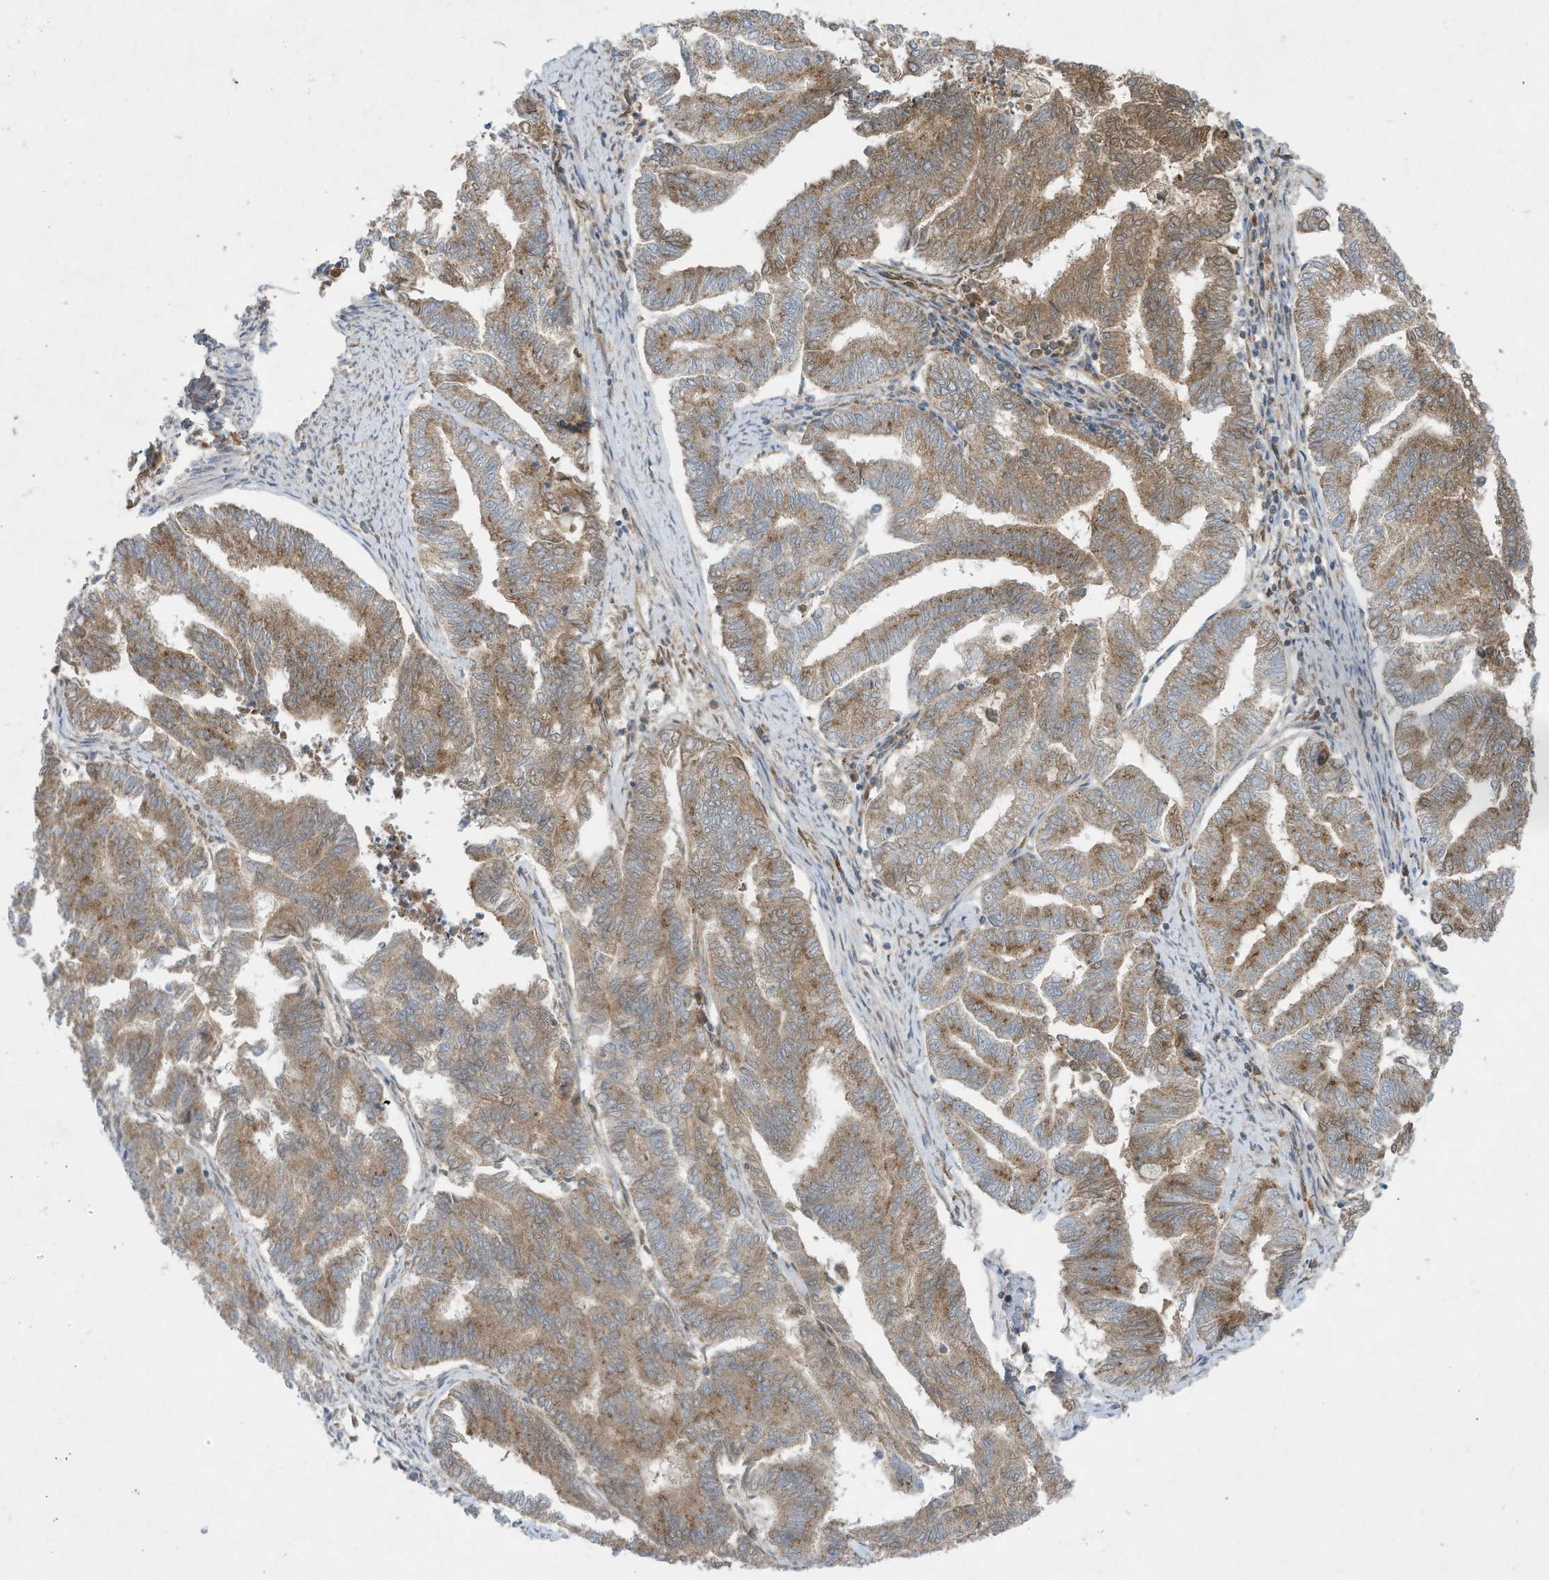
{"staining": {"intensity": "moderate", "quantity": ">75%", "location": "cytoplasmic/membranous"}, "tissue": "endometrial cancer", "cell_type": "Tumor cells", "image_type": "cancer", "snomed": [{"axis": "morphology", "description": "Adenocarcinoma, NOS"}, {"axis": "topography", "description": "Endometrium"}], "caption": "Endometrial cancer (adenocarcinoma) was stained to show a protein in brown. There is medium levels of moderate cytoplasmic/membranous expression in about >75% of tumor cells.", "gene": "SYNJ2", "patient": {"sex": "female", "age": 79}}